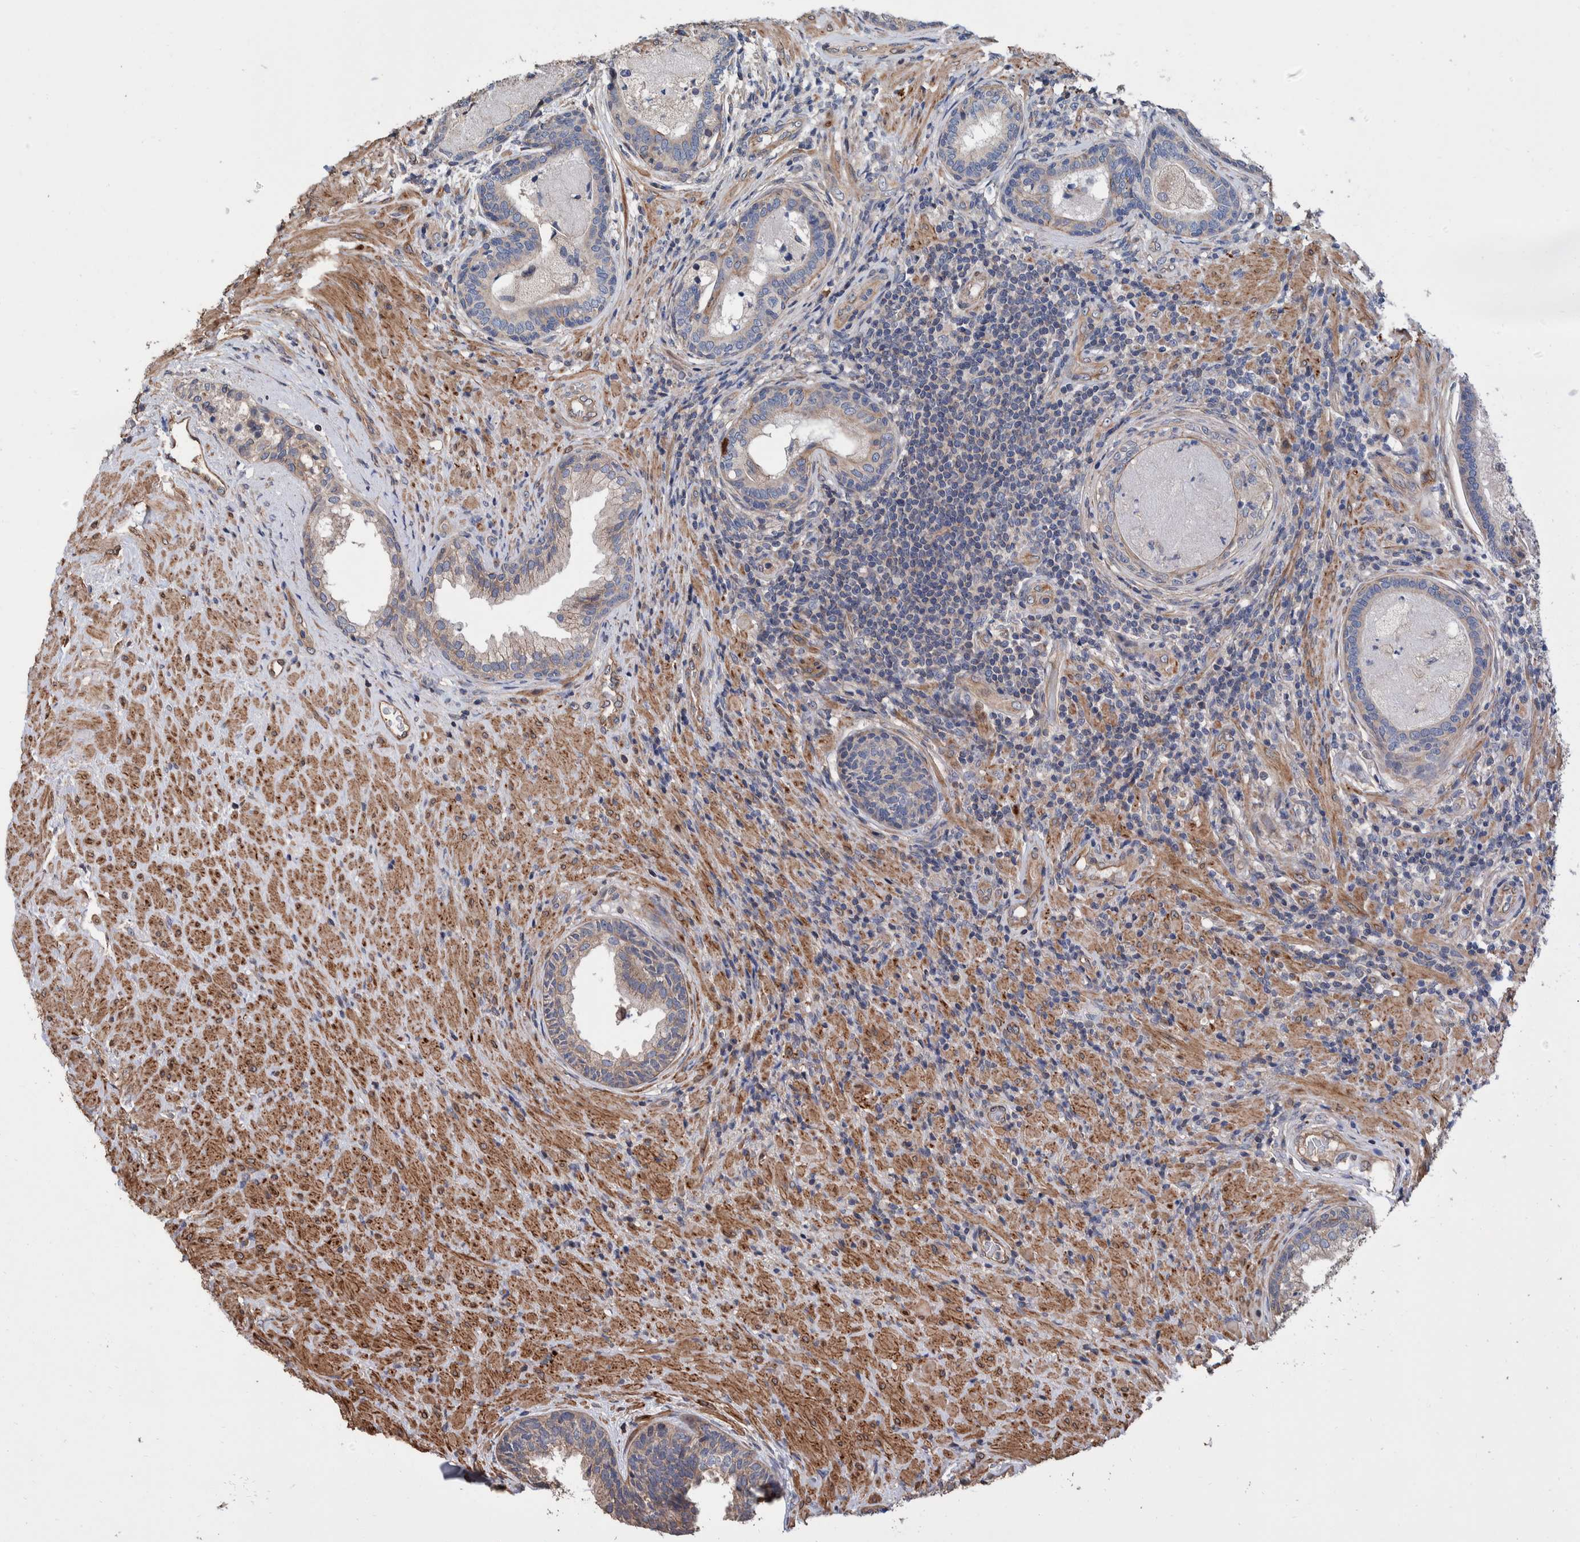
{"staining": {"intensity": "weak", "quantity": "<25%", "location": "cytoplasmic/membranous"}, "tissue": "prostate", "cell_type": "Glandular cells", "image_type": "normal", "snomed": [{"axis": "morphology", "description": "Normal tissue, NOS"}, {"axis": "topography", "description": "Prostate"}], "caption": "This is an immunohistochemistry (IHC) micrograph of normal prostate. There is no positivity in glandular cells.", "gene": "SLC45A4", "patient": {"sex": "male", "age": 76}}